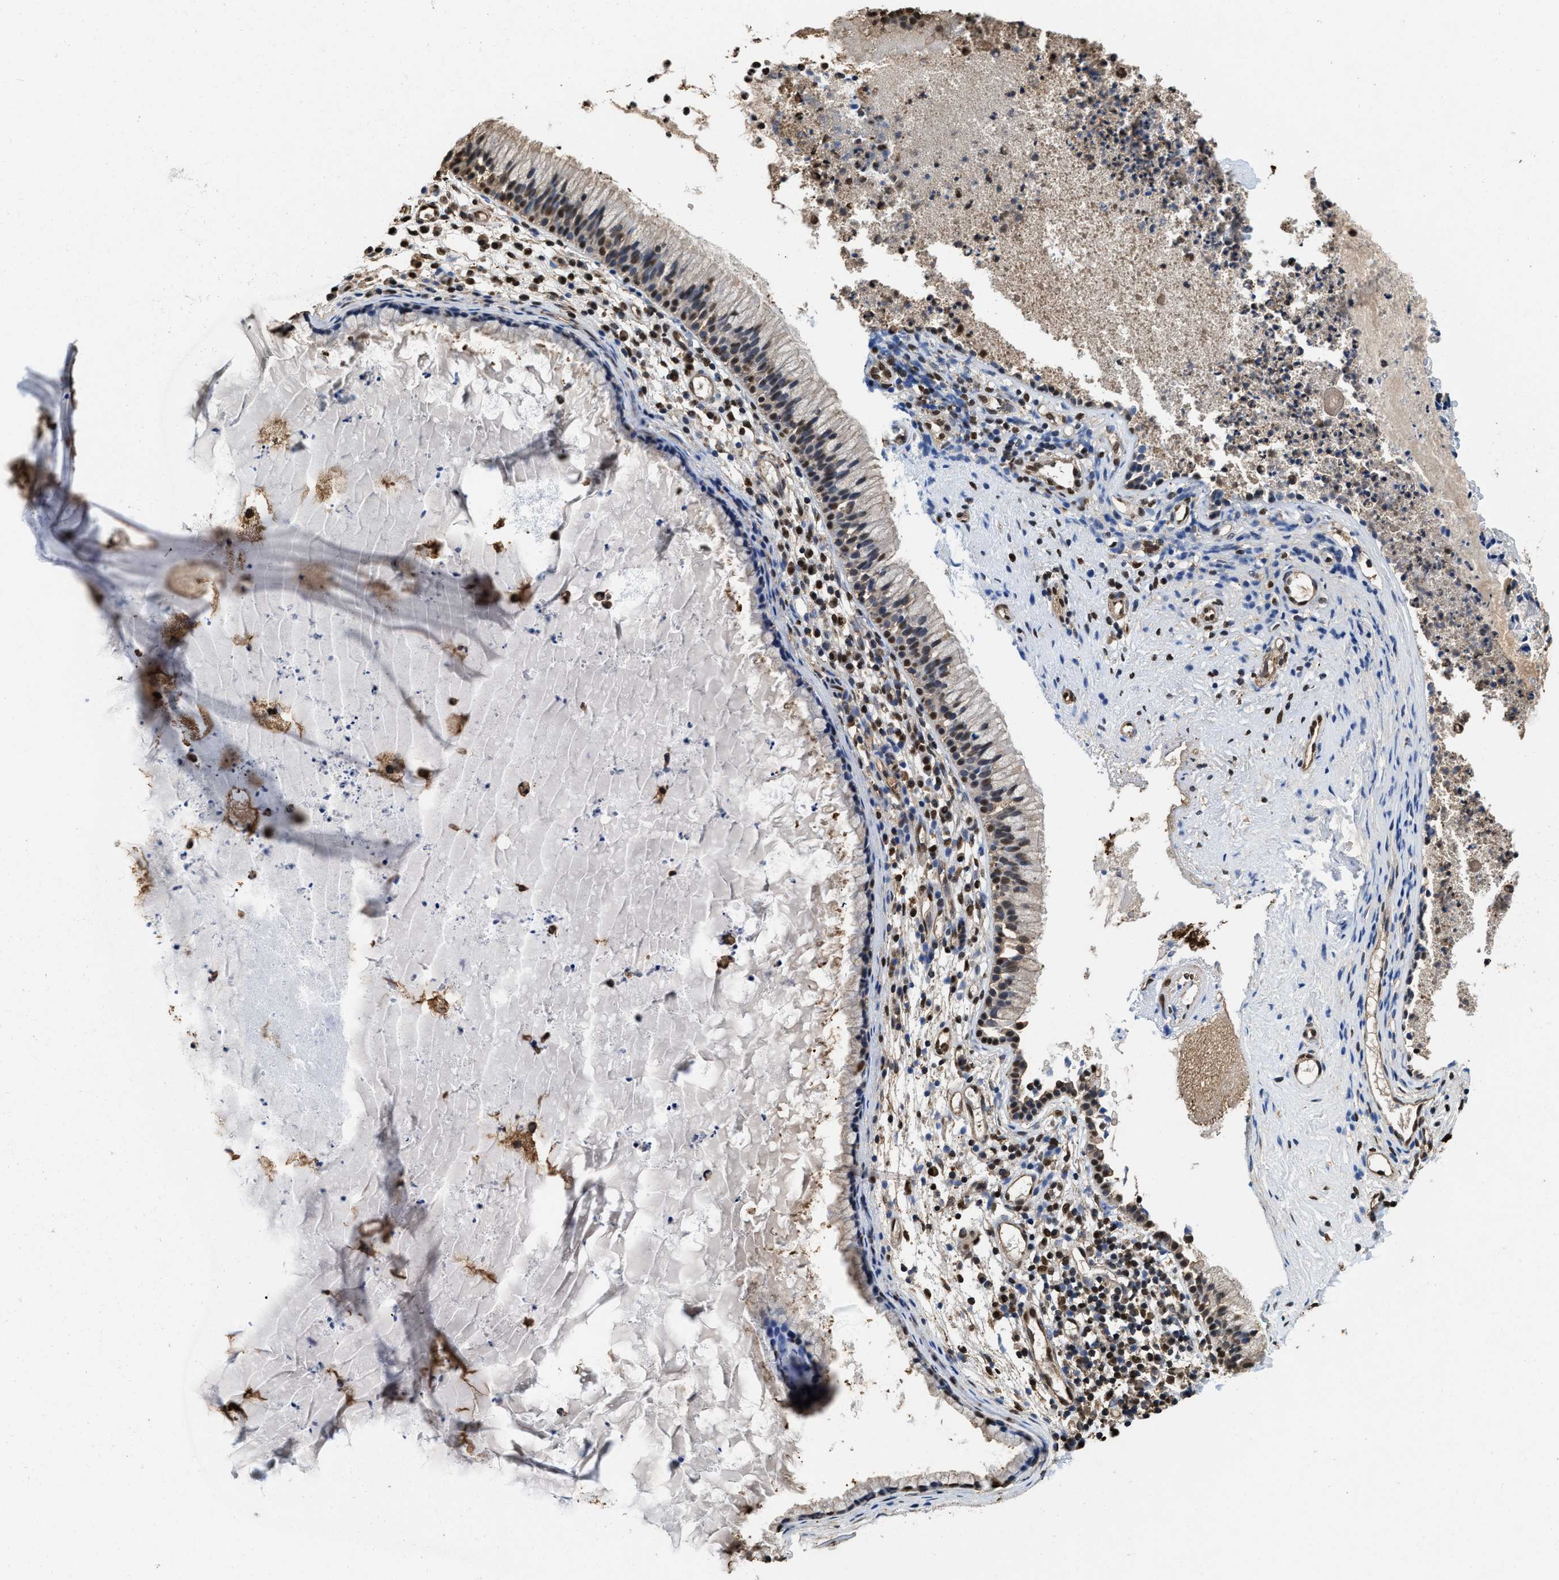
{"staining": {"intensity": "moderate", "quantity": "25%-75%", "location": "nuclear"}, "tissue": "nasopharynx", "cell_type": "Respiratory epithelial cells", "image_type": "normal", "snomed": [{"axis": "morphology", "description": "Normal tissue, NOS"}, {"axis": "topography", "description": "Nasopharynx"}], "caption": "IHC of normal human nasopharynx demonstrates medium levels of moderate nuclear expression in about 25%-75% of respiratory epithelial cells.", "gene": "GAPDH", "patient": {"sex": "male", "age": 21}}